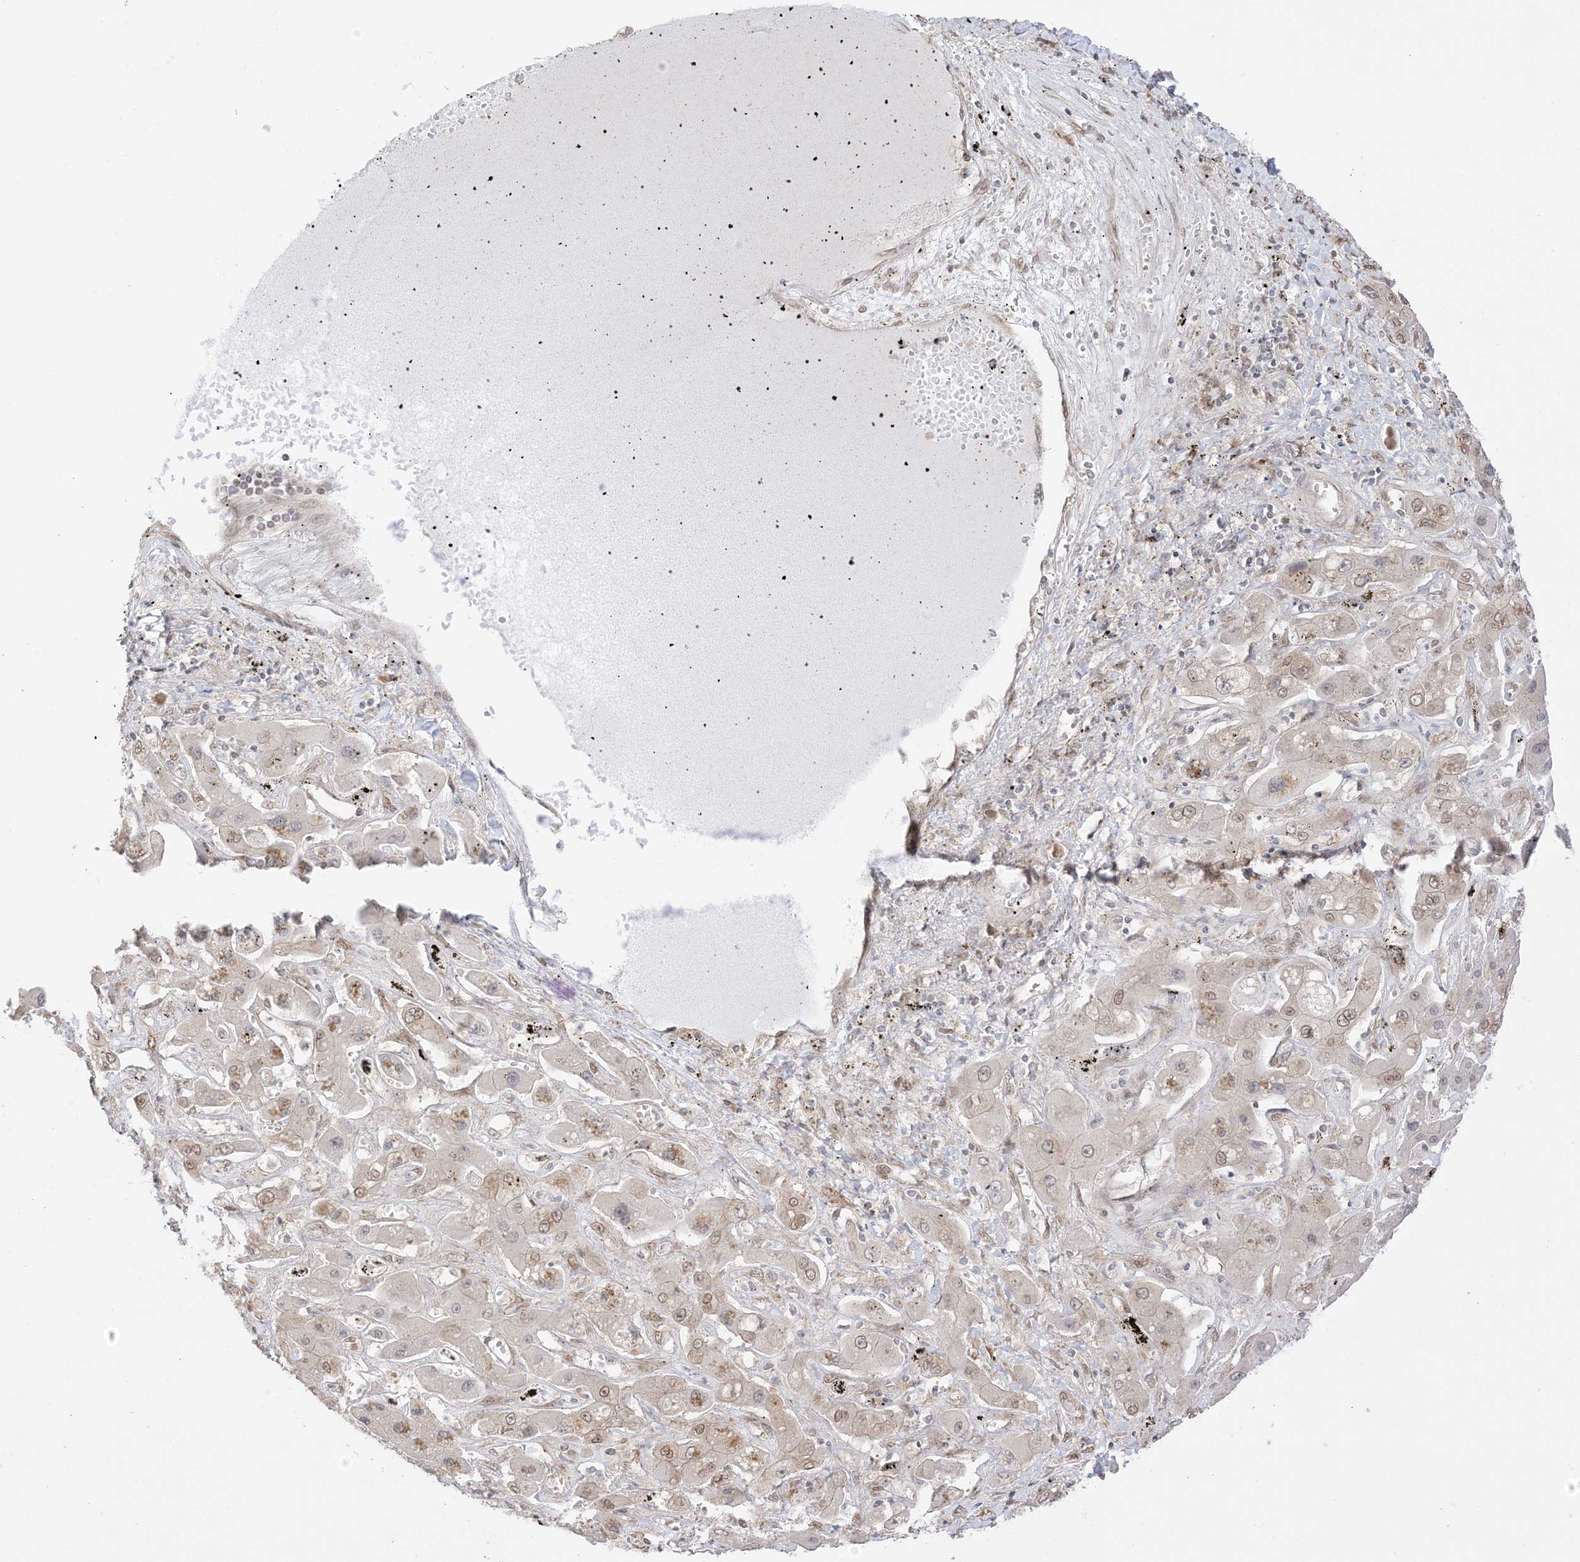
{"staining": {"intensity": "moderate", "quantity": "25%-75%", "location": "cytoplasmic/membranous,nuclear"}, "tissue": "liver cancer", "cell_type": "Tumor cells", "image_type": "cancer", "snomed": [{"axis": "morphology", "description": "Cholangiocarcinoma"}, {"axis": "topography", "description": "Liver"}], "caption": "This image shows immunohistochemistry (IHC) staining of liver cancer (cholangiocarcinoma), with medium moderate cytoplasmic/membranous and nuclear positivity in approximately 25%-75% of tumor cells.", "gene": "UBE2E2", "patient": {"sex": "male", "age": 67}}